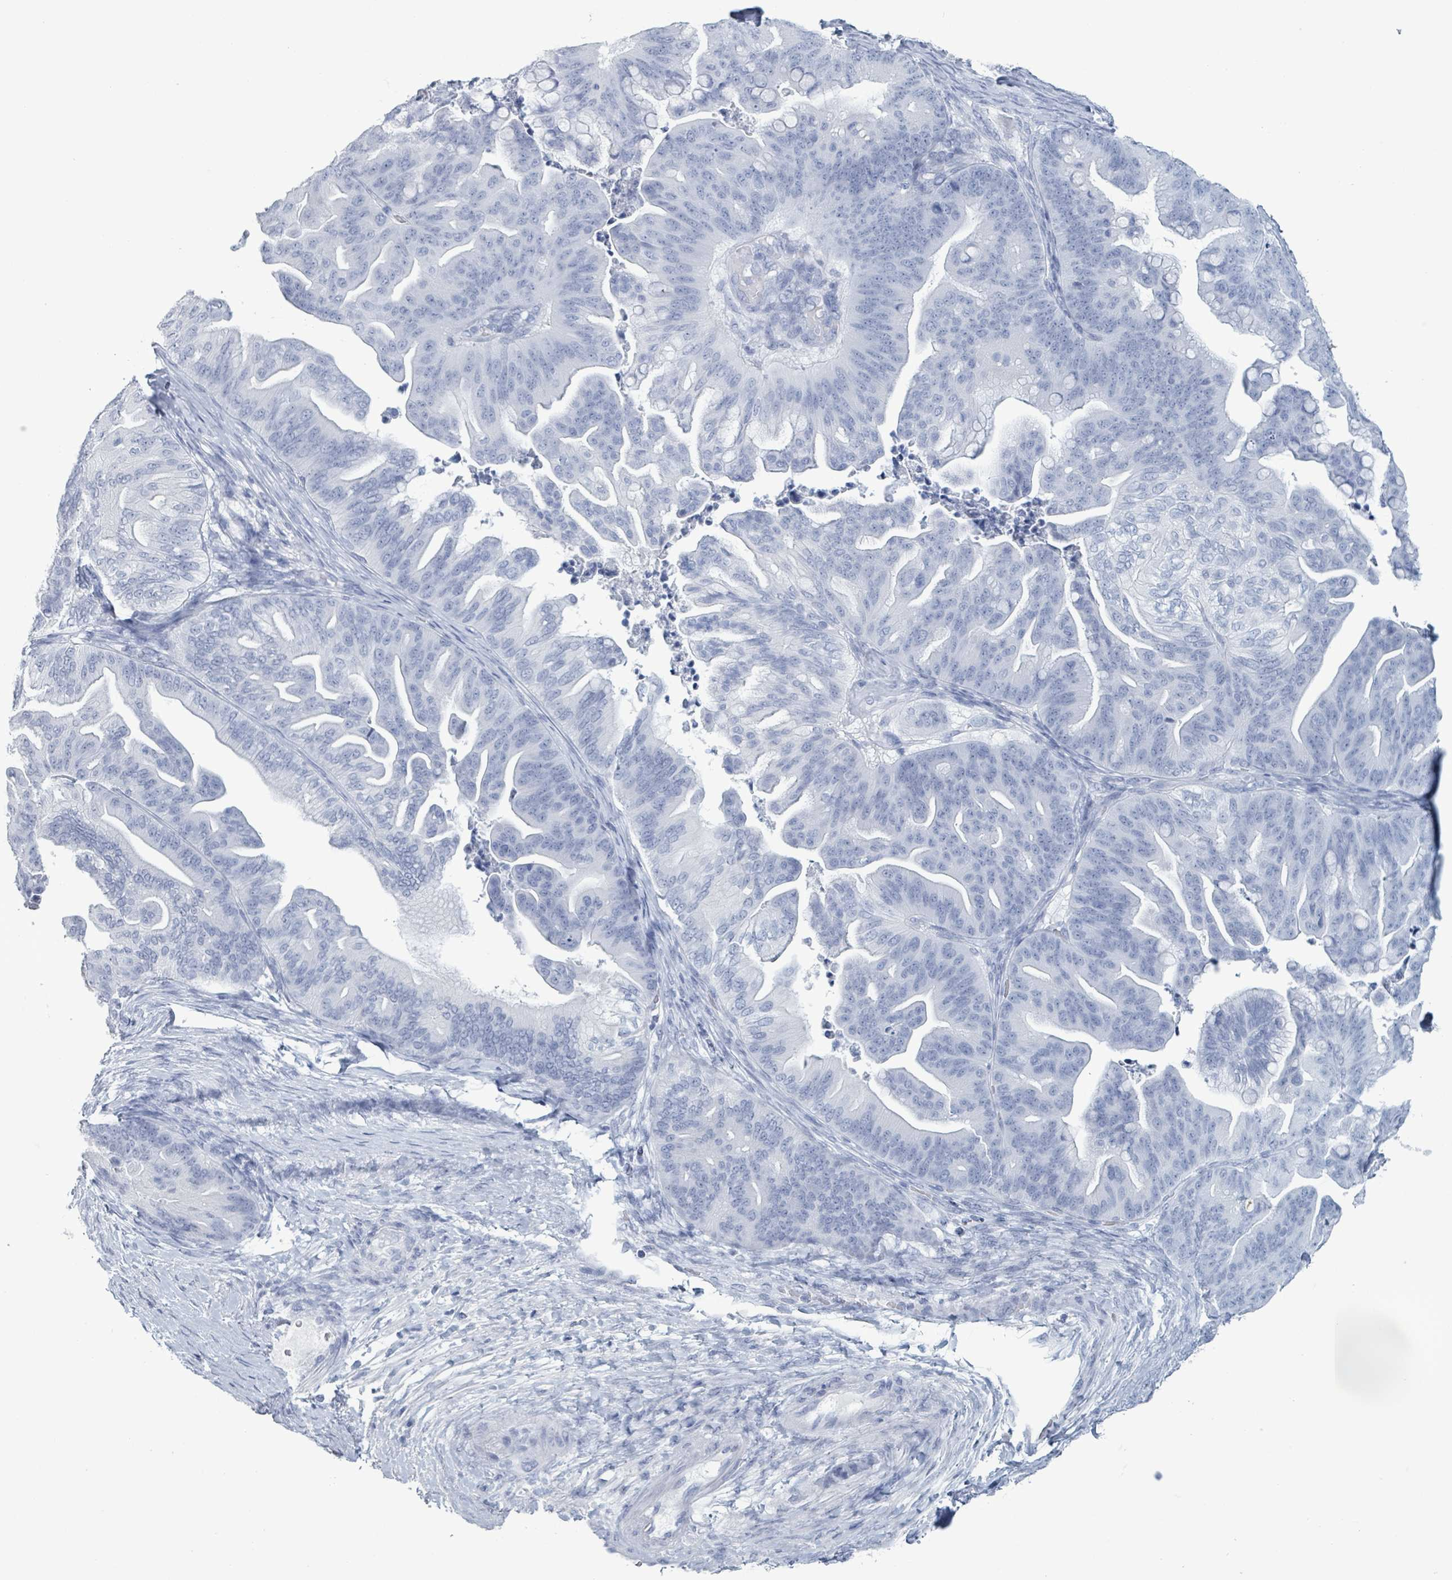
{"staining": {"intensity": "negative", "quantity": "none", "location": "none"}, "tissue": "ovarian cancer", "cell_type": "Tumor cells", "image_type": "cancer", "snomed": [{"axis": "morphology", "description": "Cystadenocarcinoma, mucinous, NOS"}, {"axis": "topography", "description": "Ovary"}], "caption": "The photomicrograph displays no staining of tumor cells in ovarian cancer.", "gene": "NKX2-1", "patient": {"sex": "female", "age": 67}}